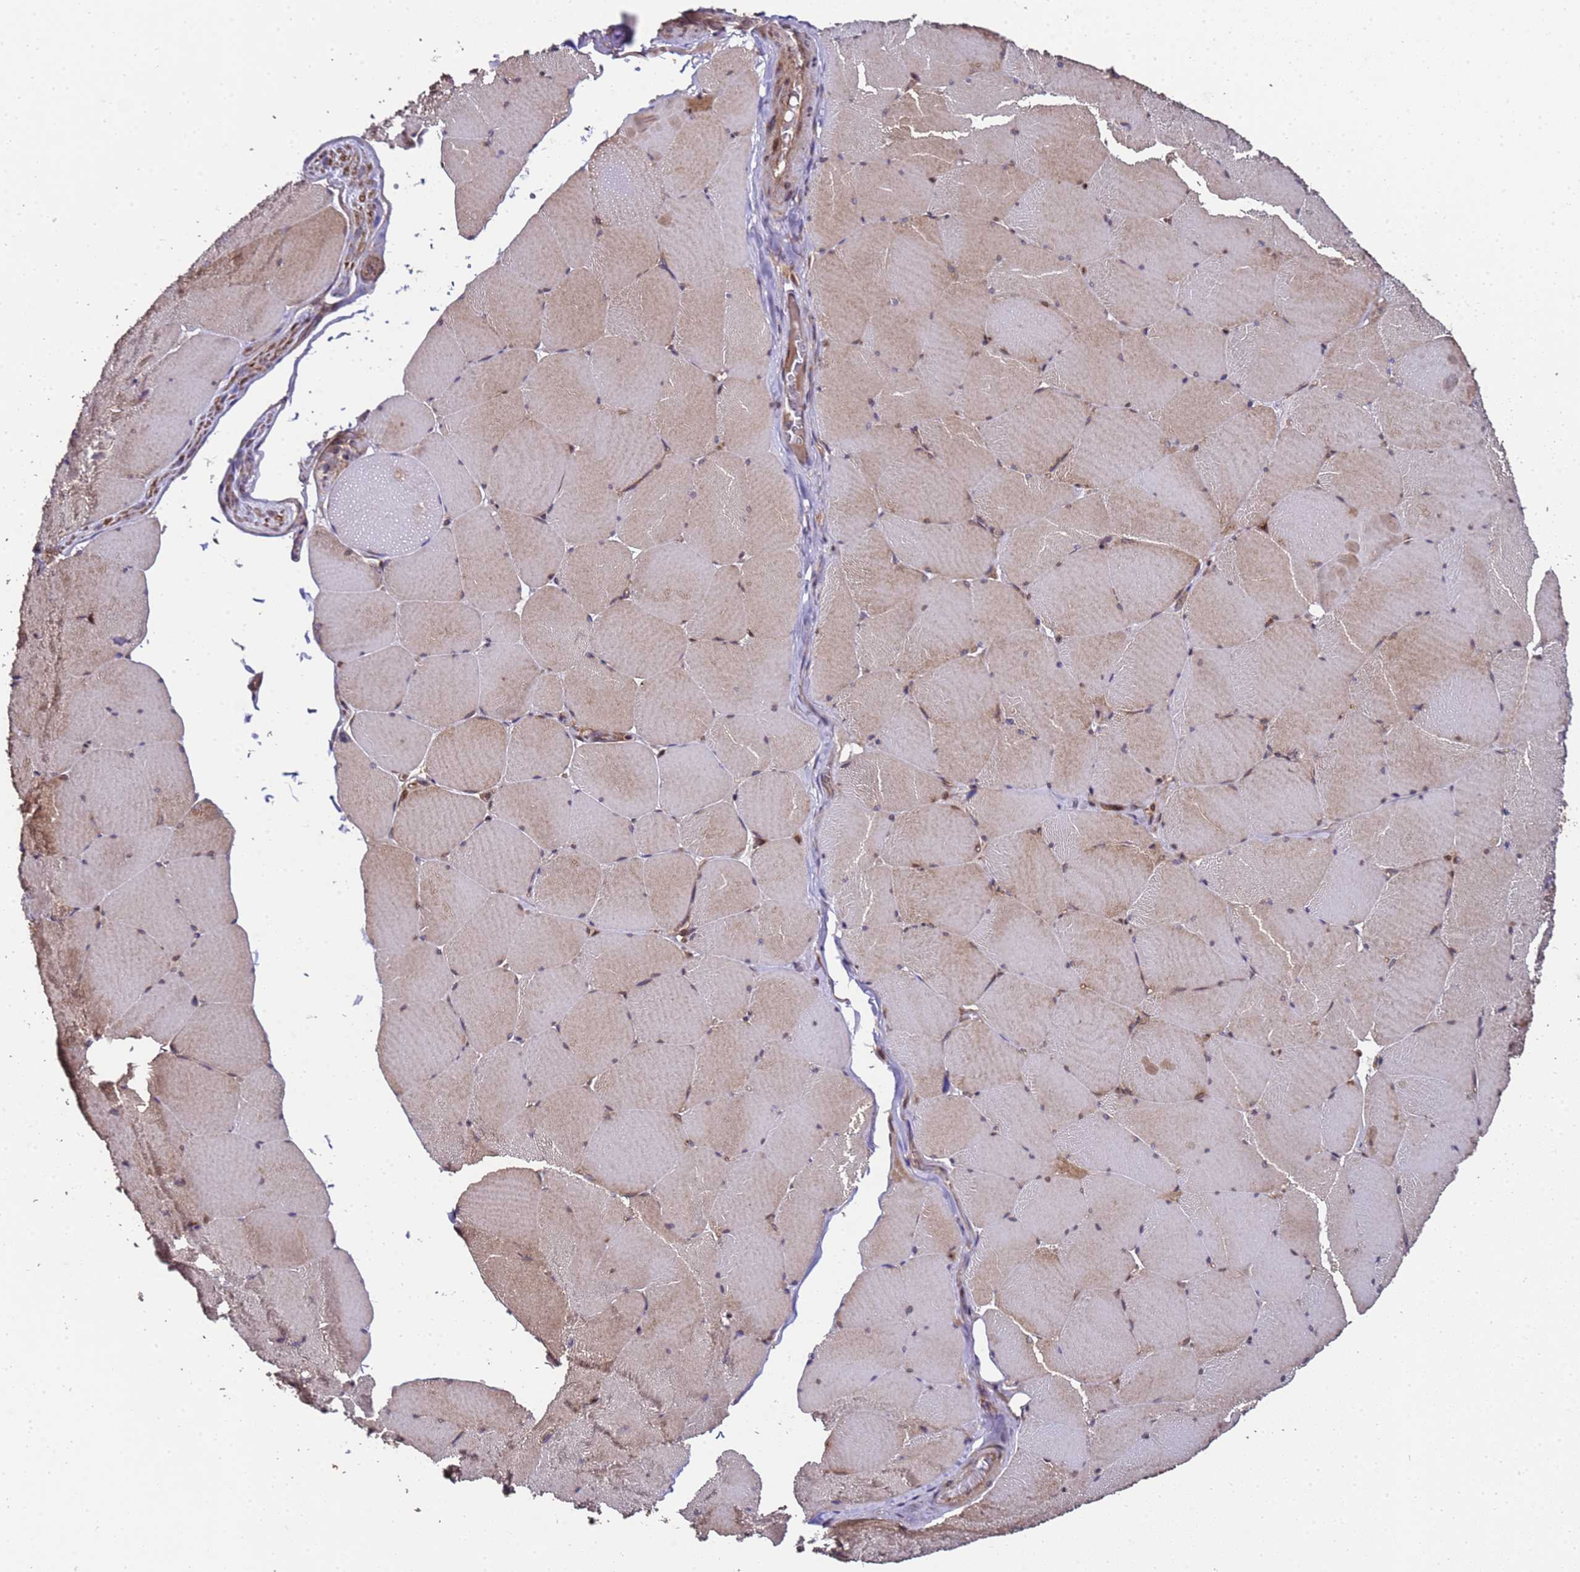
{"staining": {"intensity": "moderate", "quantity": "25%-75%", "location": "cytoplasmic/membranous"}, "tissue": "skeletal muscle", "cell_type": "Myocytes", "image_type": "normal", "snomed": [{"axis": "morphology", "description": "Normal tissue, NOS"}, {"axis": "topography", "description": "Skeletal muscle"}, {"axis": "topography", "description": "Head-Neck"}], "caption": "Protein expression analysis of normal skeletal muscle demonstrates moderate cytoplasmic/membranous positivity in approximately 25%-75% of myocytes. The staining was performed using DAB to visualize the protein expression in brown, while the nuclei were stained in blue with hematoxylin (Magnification: 20x).", "gene": "PRODH", "patient": {"sex": "male", "age": 66}}